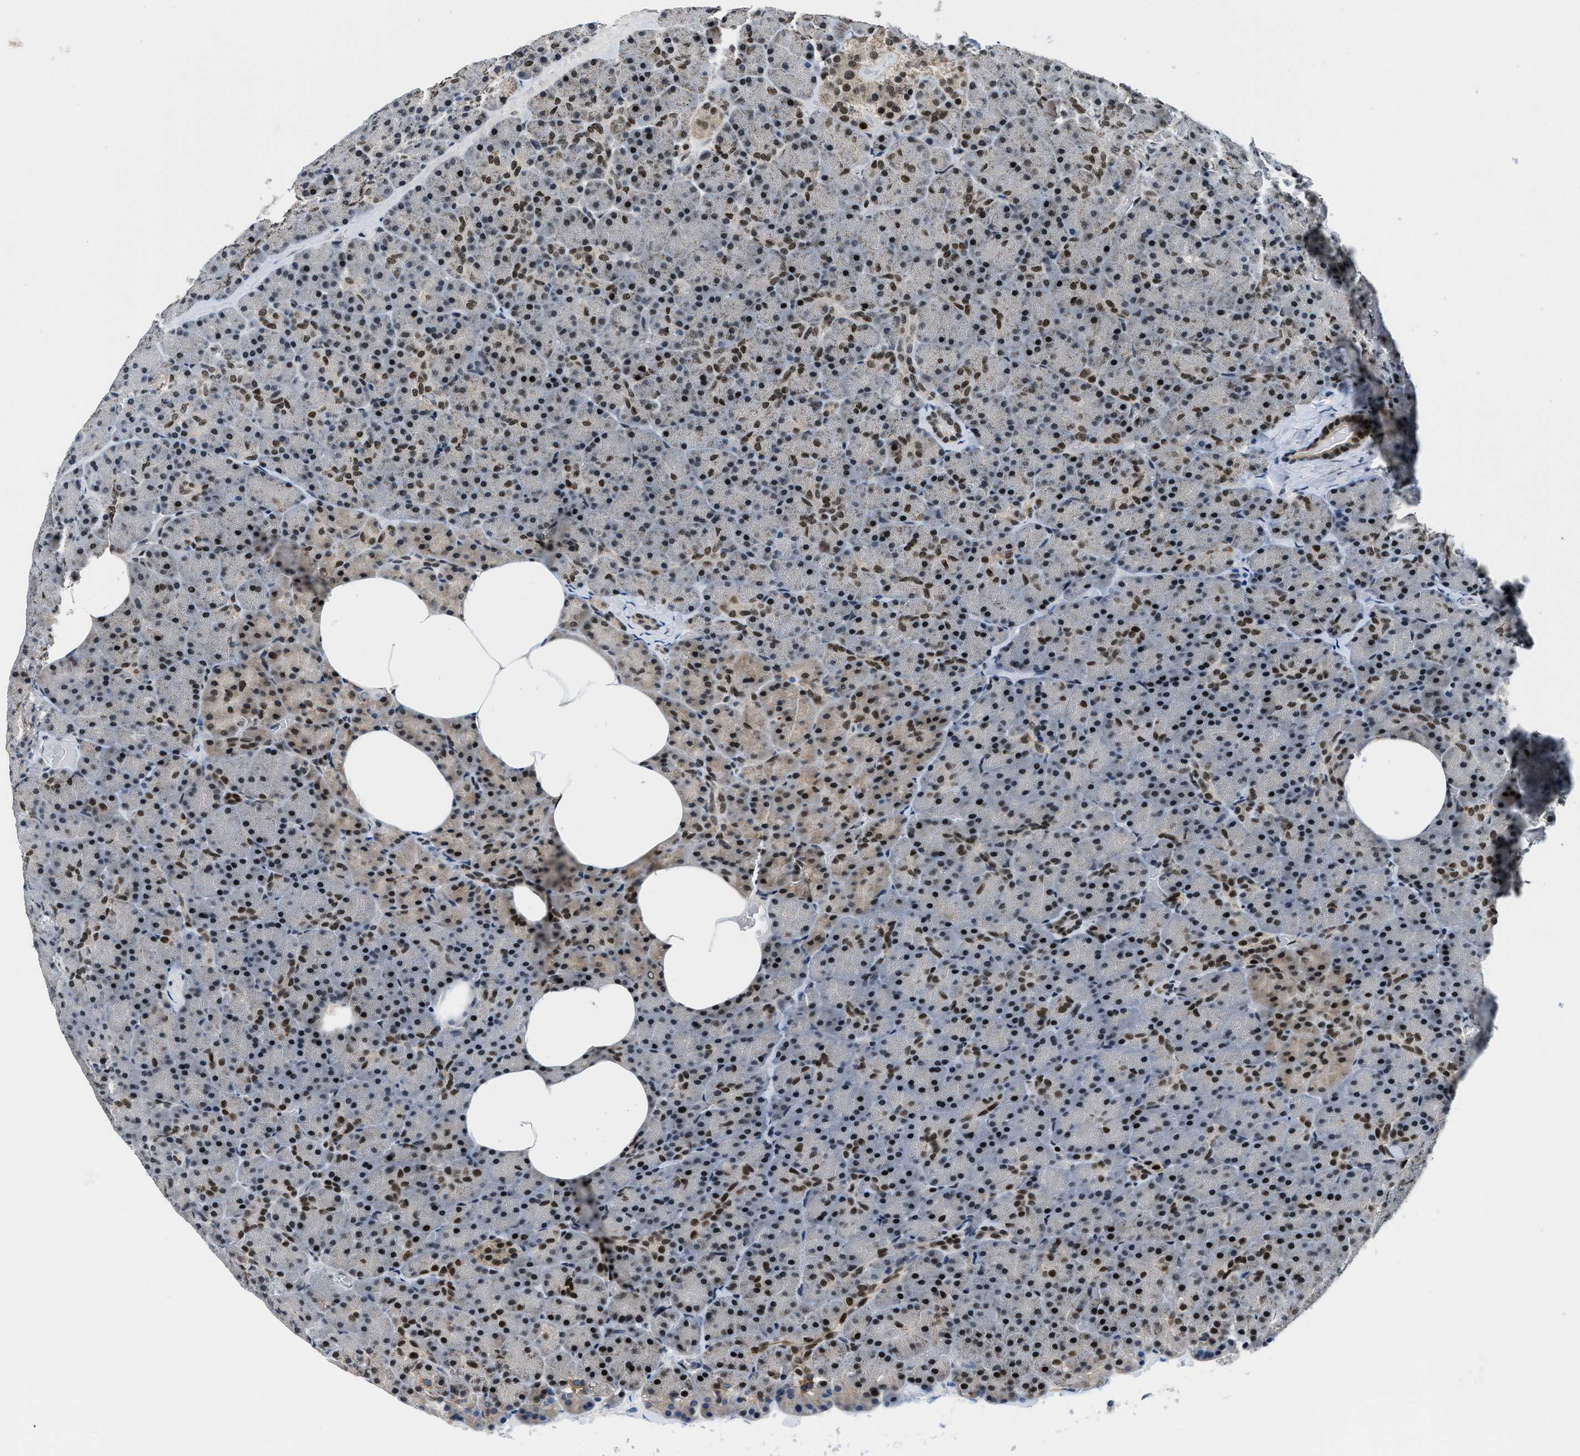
{"staining": {"intensity": "strong", "quantity": ">75%", "location": "nuclear"}, "tissue": "pancreas", "cell_type": "Exocrine glandular cells", "image_type": "normal", "snomed": [{"axis": "morphology", "description": "Normal tissue, NOS"}, {"axis": "topography", "description": "Pancreas"}], "caption": "High-magnification brightfield microscopy of unremarkable pancreas stained with DAB (3,3'-diaminobenzidine) (brown) and counterstained with hematoxylin (blue). exocrine glandular cells exhibit strong nuclear positivity is present in approximately>75% of cells. Ihc stains the protein in brown and the nuclei are stained blue.", "gene": "KDM3B", "patient": {"sex": "female", "age": 35}}